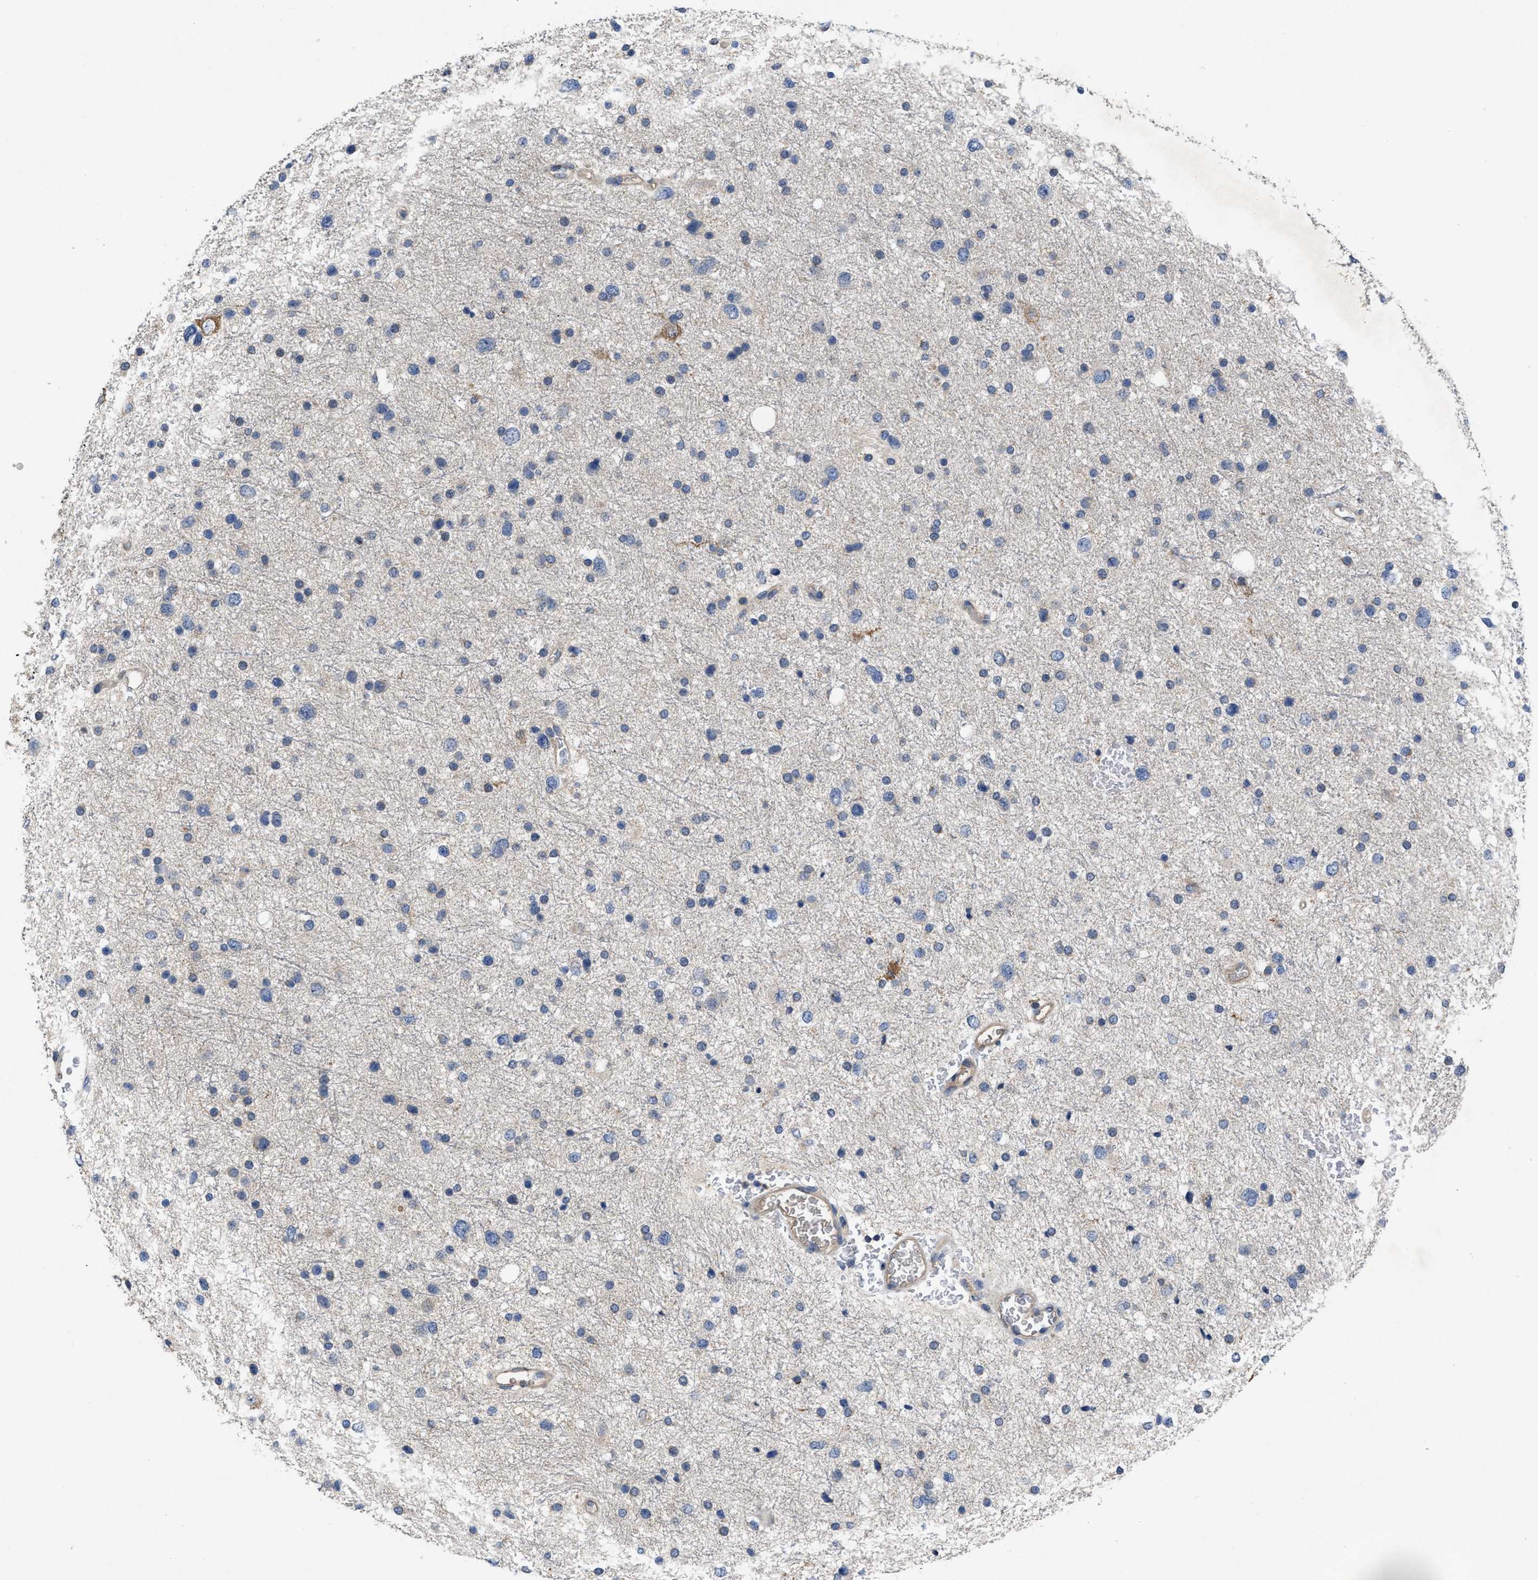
{"staining": {"intensity": "negative", "quantity": "none", "location": "none"}, "tissue": "glioma", "cell_type": "Tumor cells", "image_type": "cancer", "snomed": [{"axis": "morphology", "description": "Glioma, malignant, Low grade"}, {"axis": "topography", "description": "Brain"}], "caption": "DAB (3,3'-diaminobenzidine) immunohistochemical staining of malignant glioma (low-grade) reveals no significant staining in tumor cells.", "gene": "VPS4A", "patient": {"sex": "female", "age": 37}}